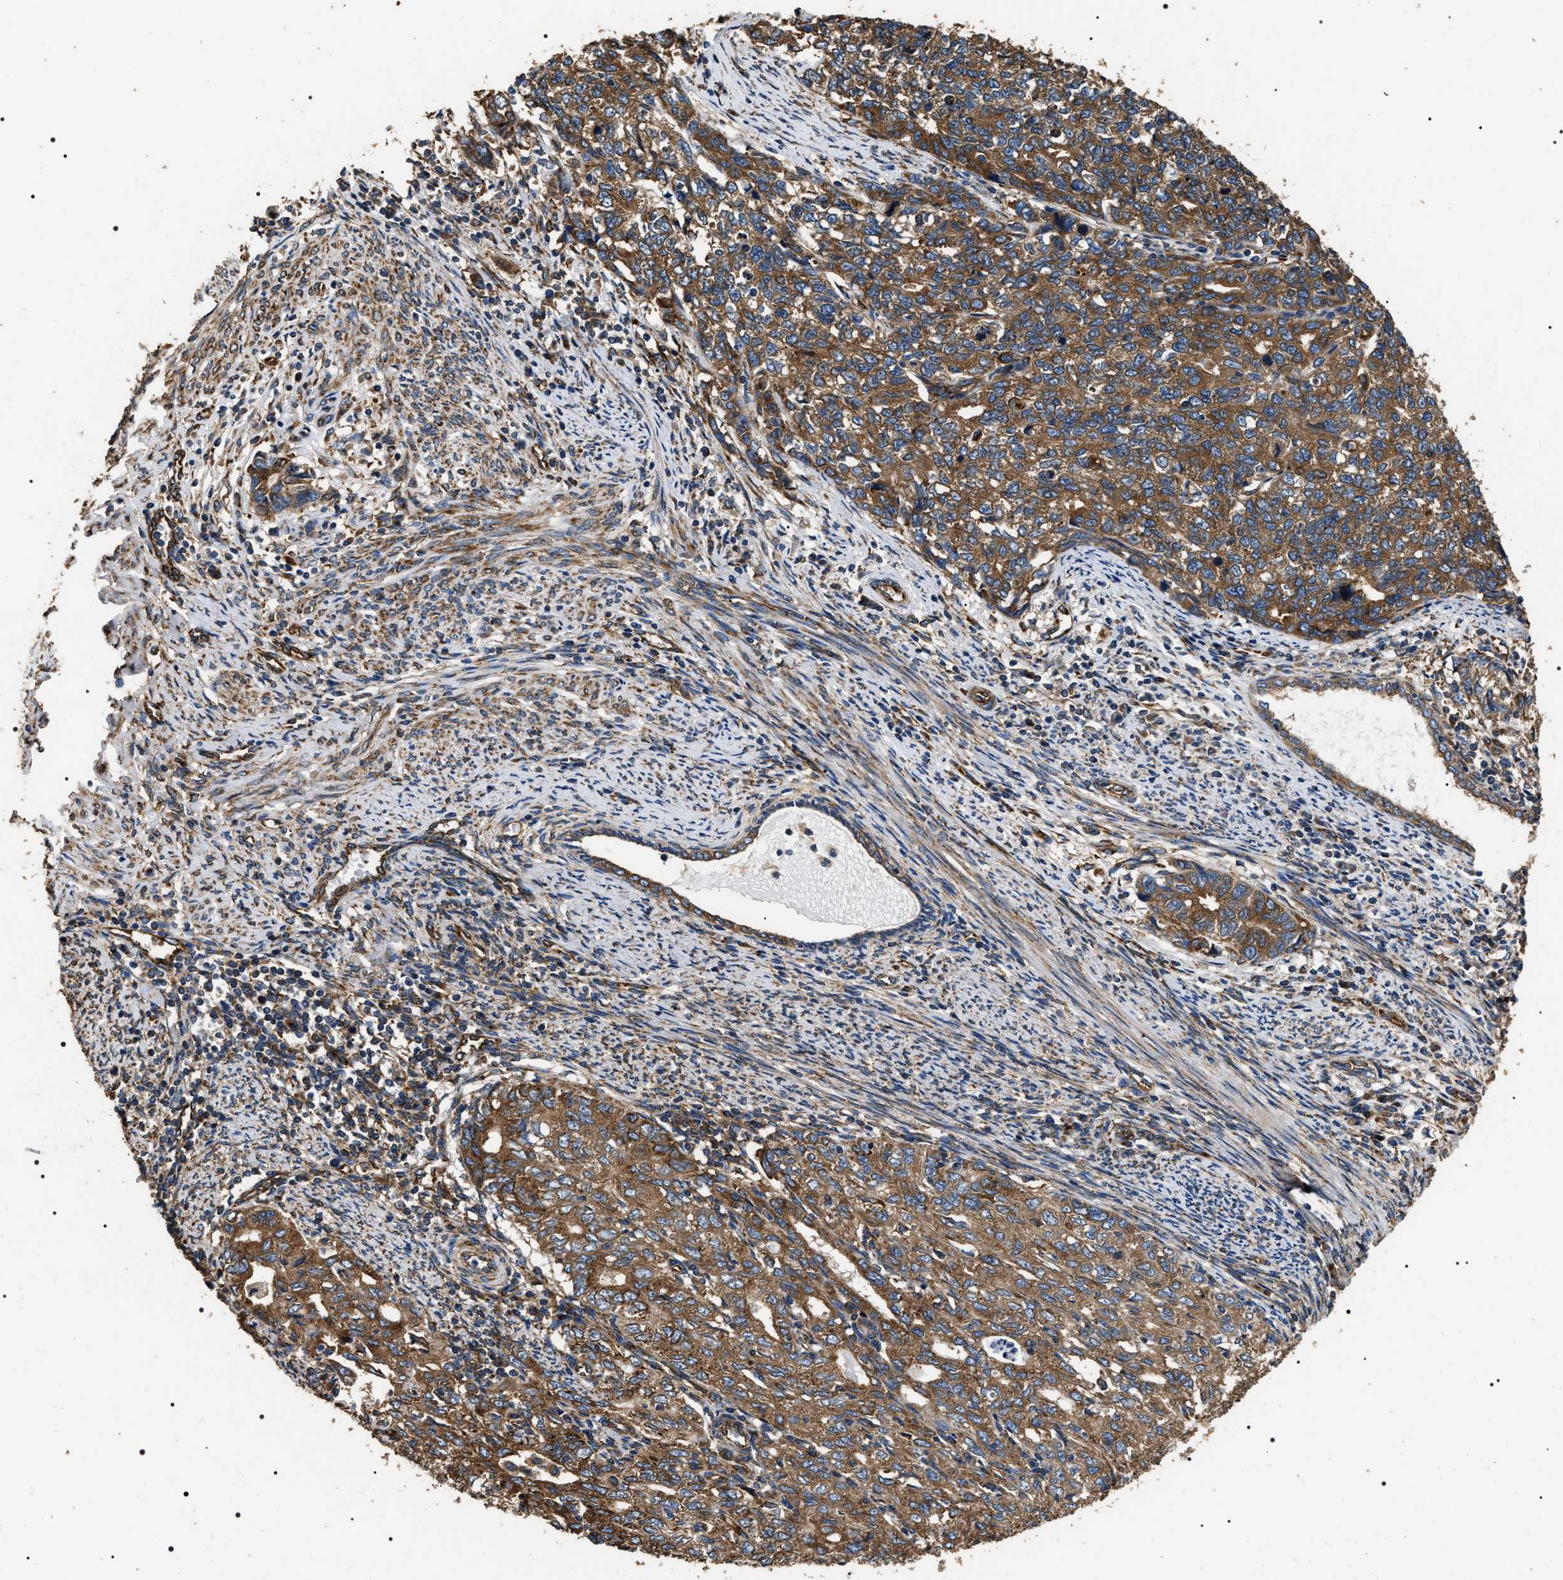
{"staining": {"intensity": "moderate", "quantity": ">75%", "location": "cytoplasmic/membranous"}, "tissue": "cervical cancer", "cell_type": "Tumor cells", "image_type": "cancer", "snomed": [{"axis": "morphology", "description": "Squamous cell carcinoma, NOS"}, {"axis": "topography", "description": "Cervix"}], "caption": "Immunohistochemistry photomicrograph of human squamous cell carcinoma (cervical) stained for a protein (brown), which reveals medium levels of moderate cytoplasmic/membranous staining in about >75% of tumor cells.", "gene": "KTN1", "patient": {"sex": "female", "age": 63}}